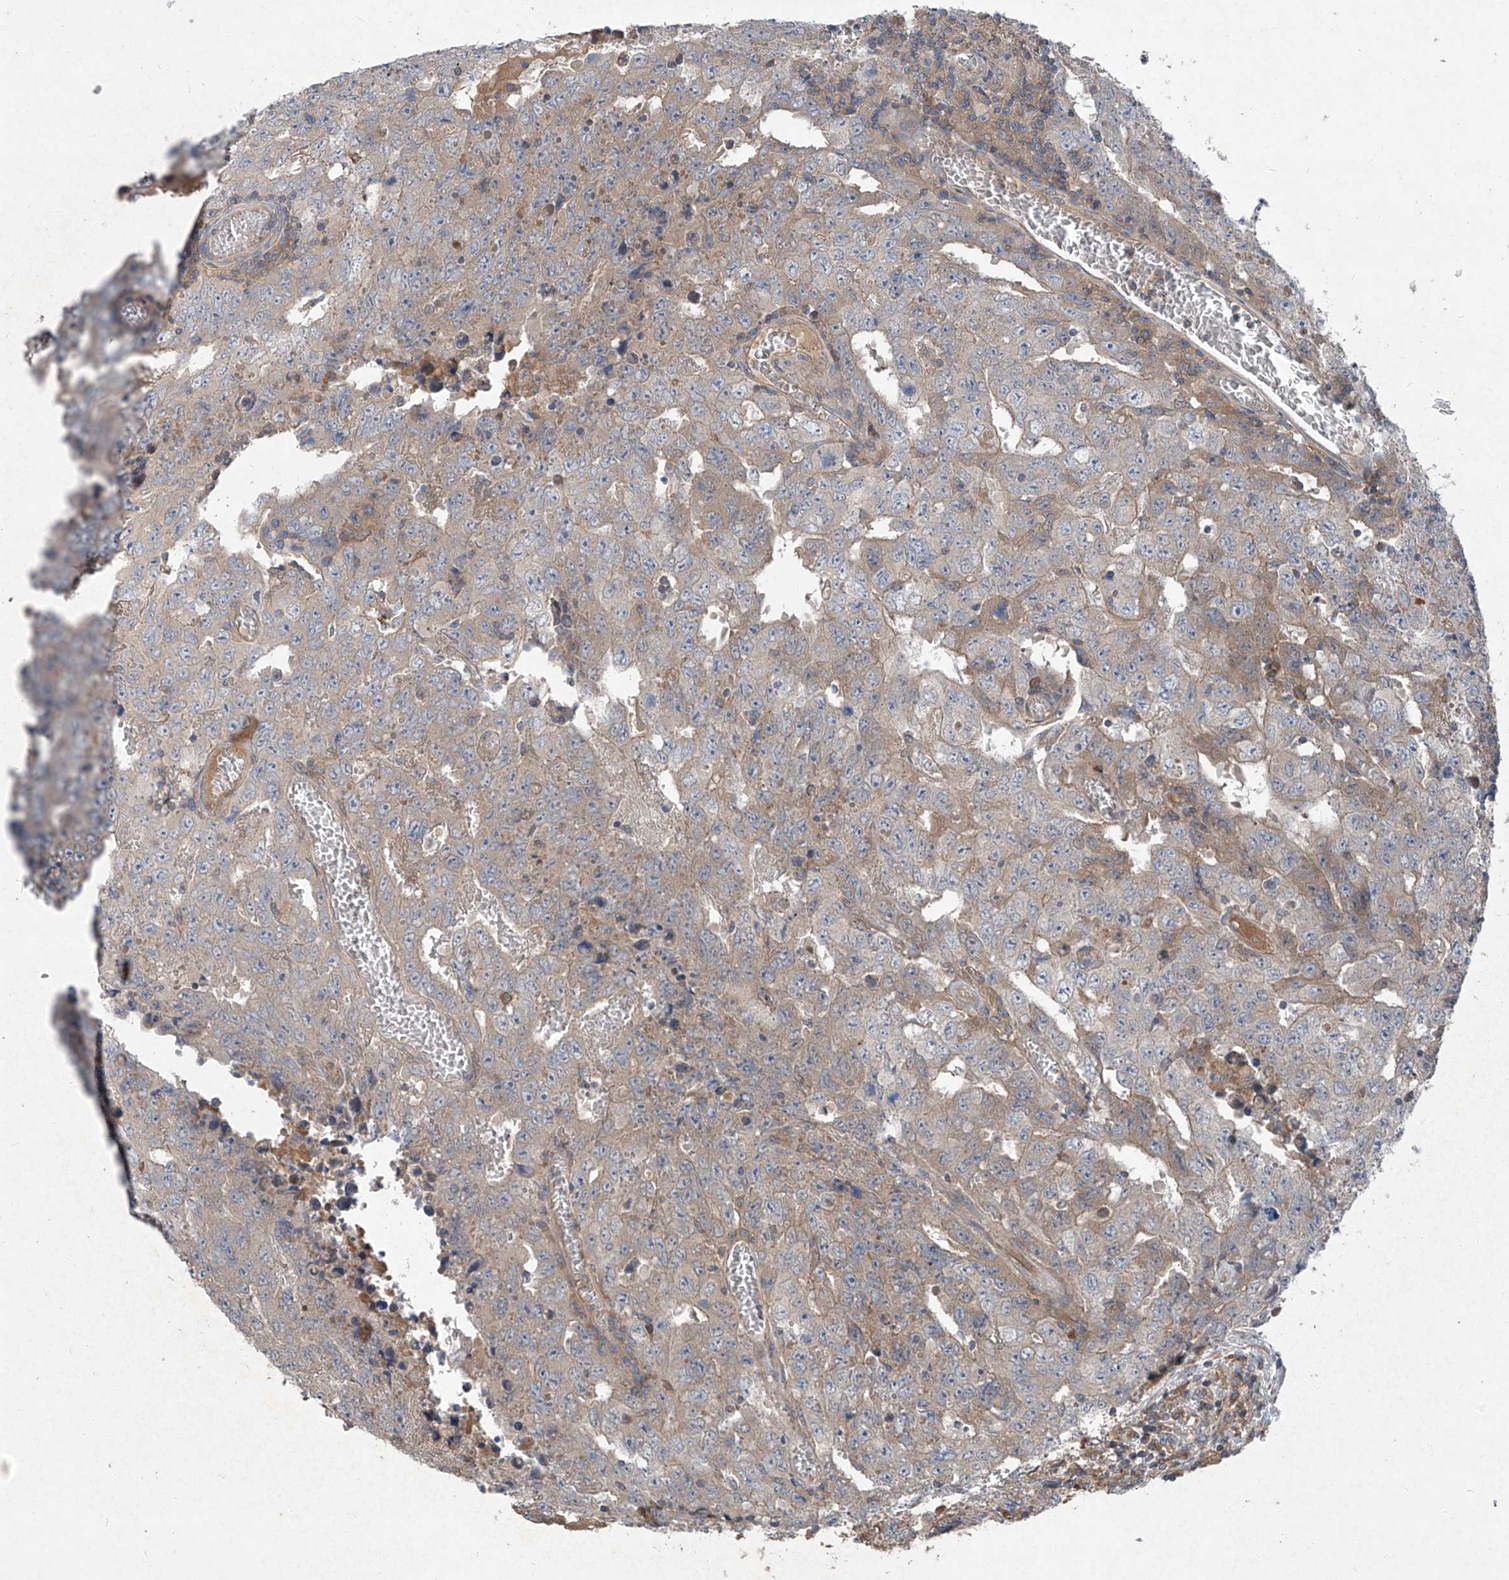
{"staining": {"intensity": "weak", "quantity": "<25%", "location": "cytoplasmic/membranous"}, "tissue": "testis cancer", "cell_type": "Tumor cells", "image_type": "cancer", "snomed": [{"axis": "morphology", "description": "Carcinoma, Embryonal, NOS"}, {"axis": "topography", "description": "Testis"}], "caption": "An image of human embryonal carcinoma (testis) is negative for staining in tumor cells. (DAB IHC, high magnification).", "gene": "FOXRED2", "patient": {"sex": "male", "age": 26}}